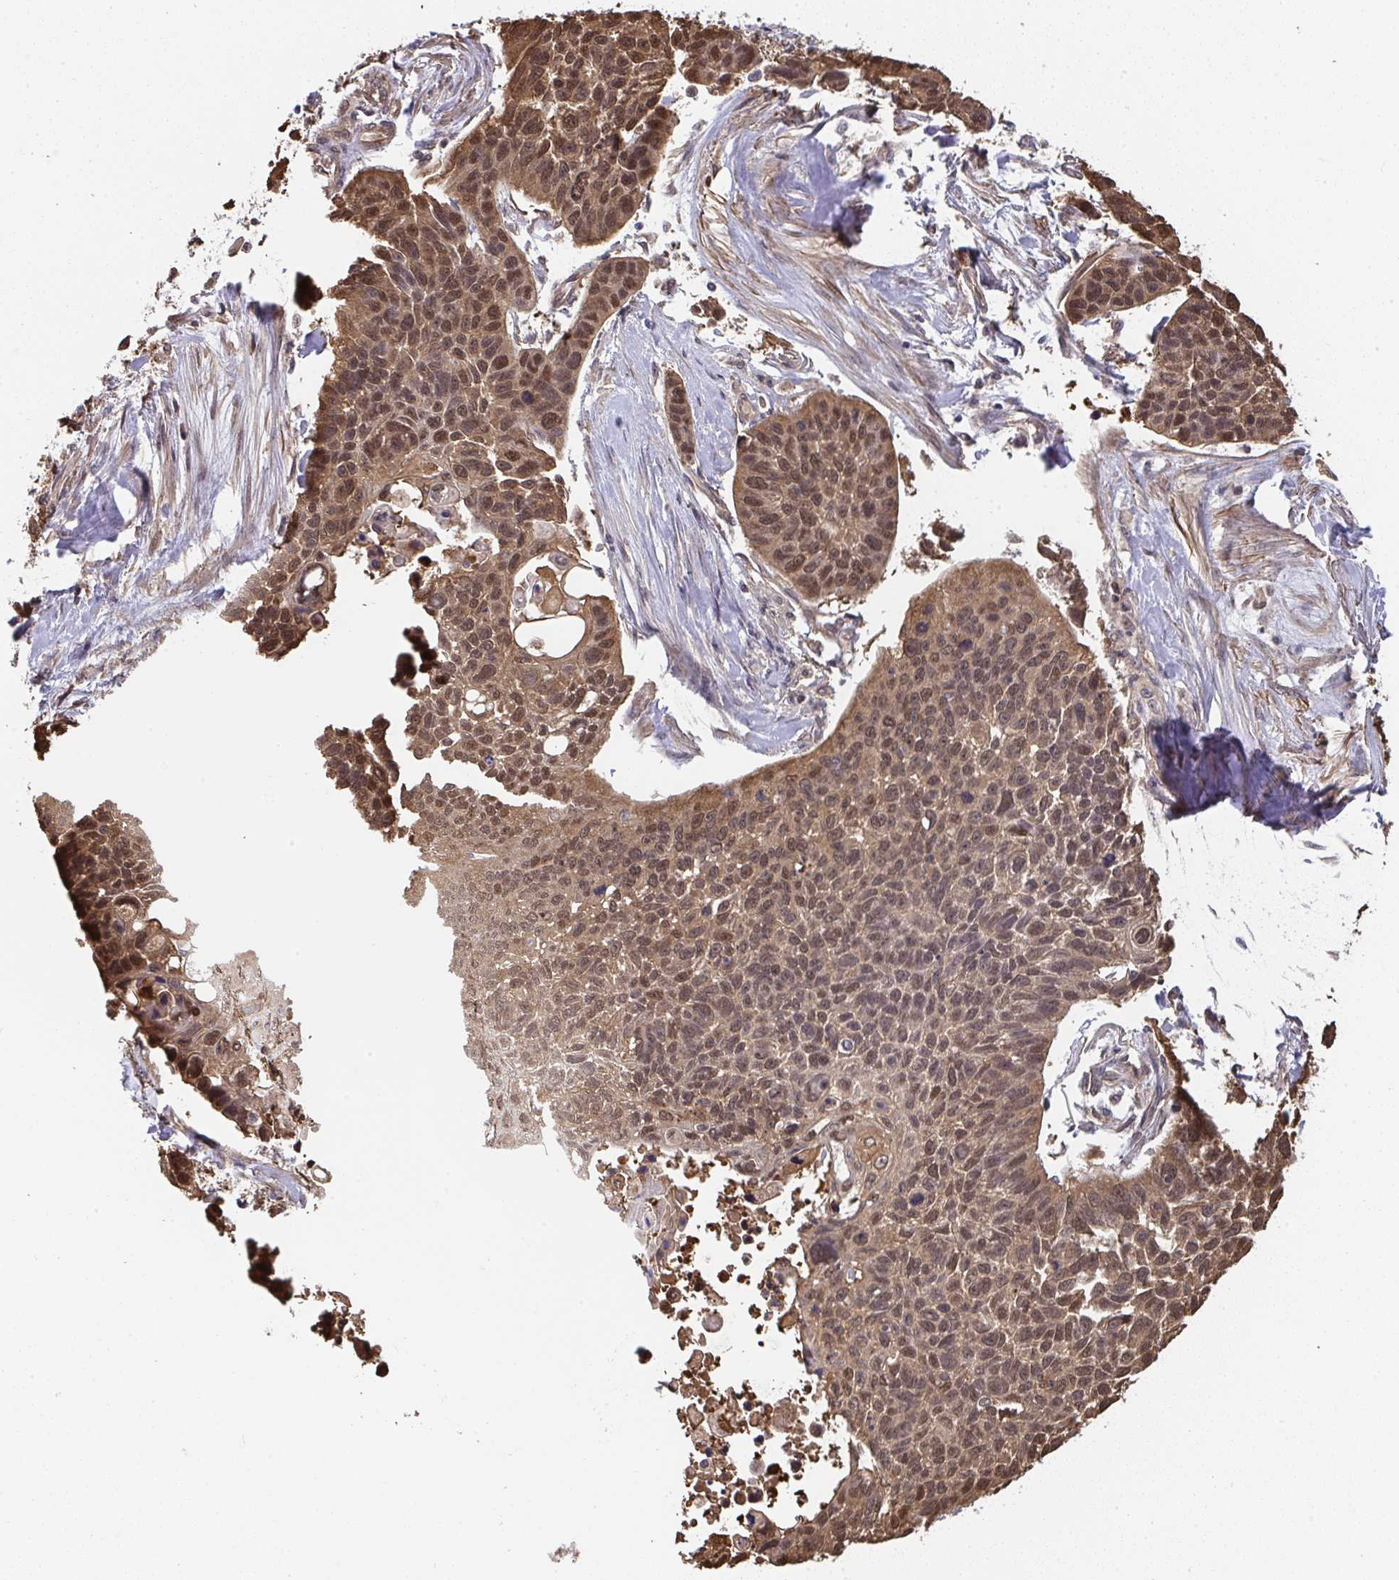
{"staining": {"intensity": "moderate", "quantity": ">75%", "location": "cytoplasmic/membranous,nuclear"}, "tissue": "lung cancer", "cell_type": "Tumor cells", "image_type": "cancer", "snomed": [{"axis": "morphology", "description": "Squamous cell carcinoma, NOS"}, {"axis": "topography", "description": "Lung"}], "caption": "This photomicrograph exhibits IHC staining of squamous cell carcinoma (lung), with medium moderate cytoplasmic/membranous and nuclear staining in approximately >75% of tumor cells.", "gene": "ZNF696", "patient": {"sex": "male", "age": 62}}